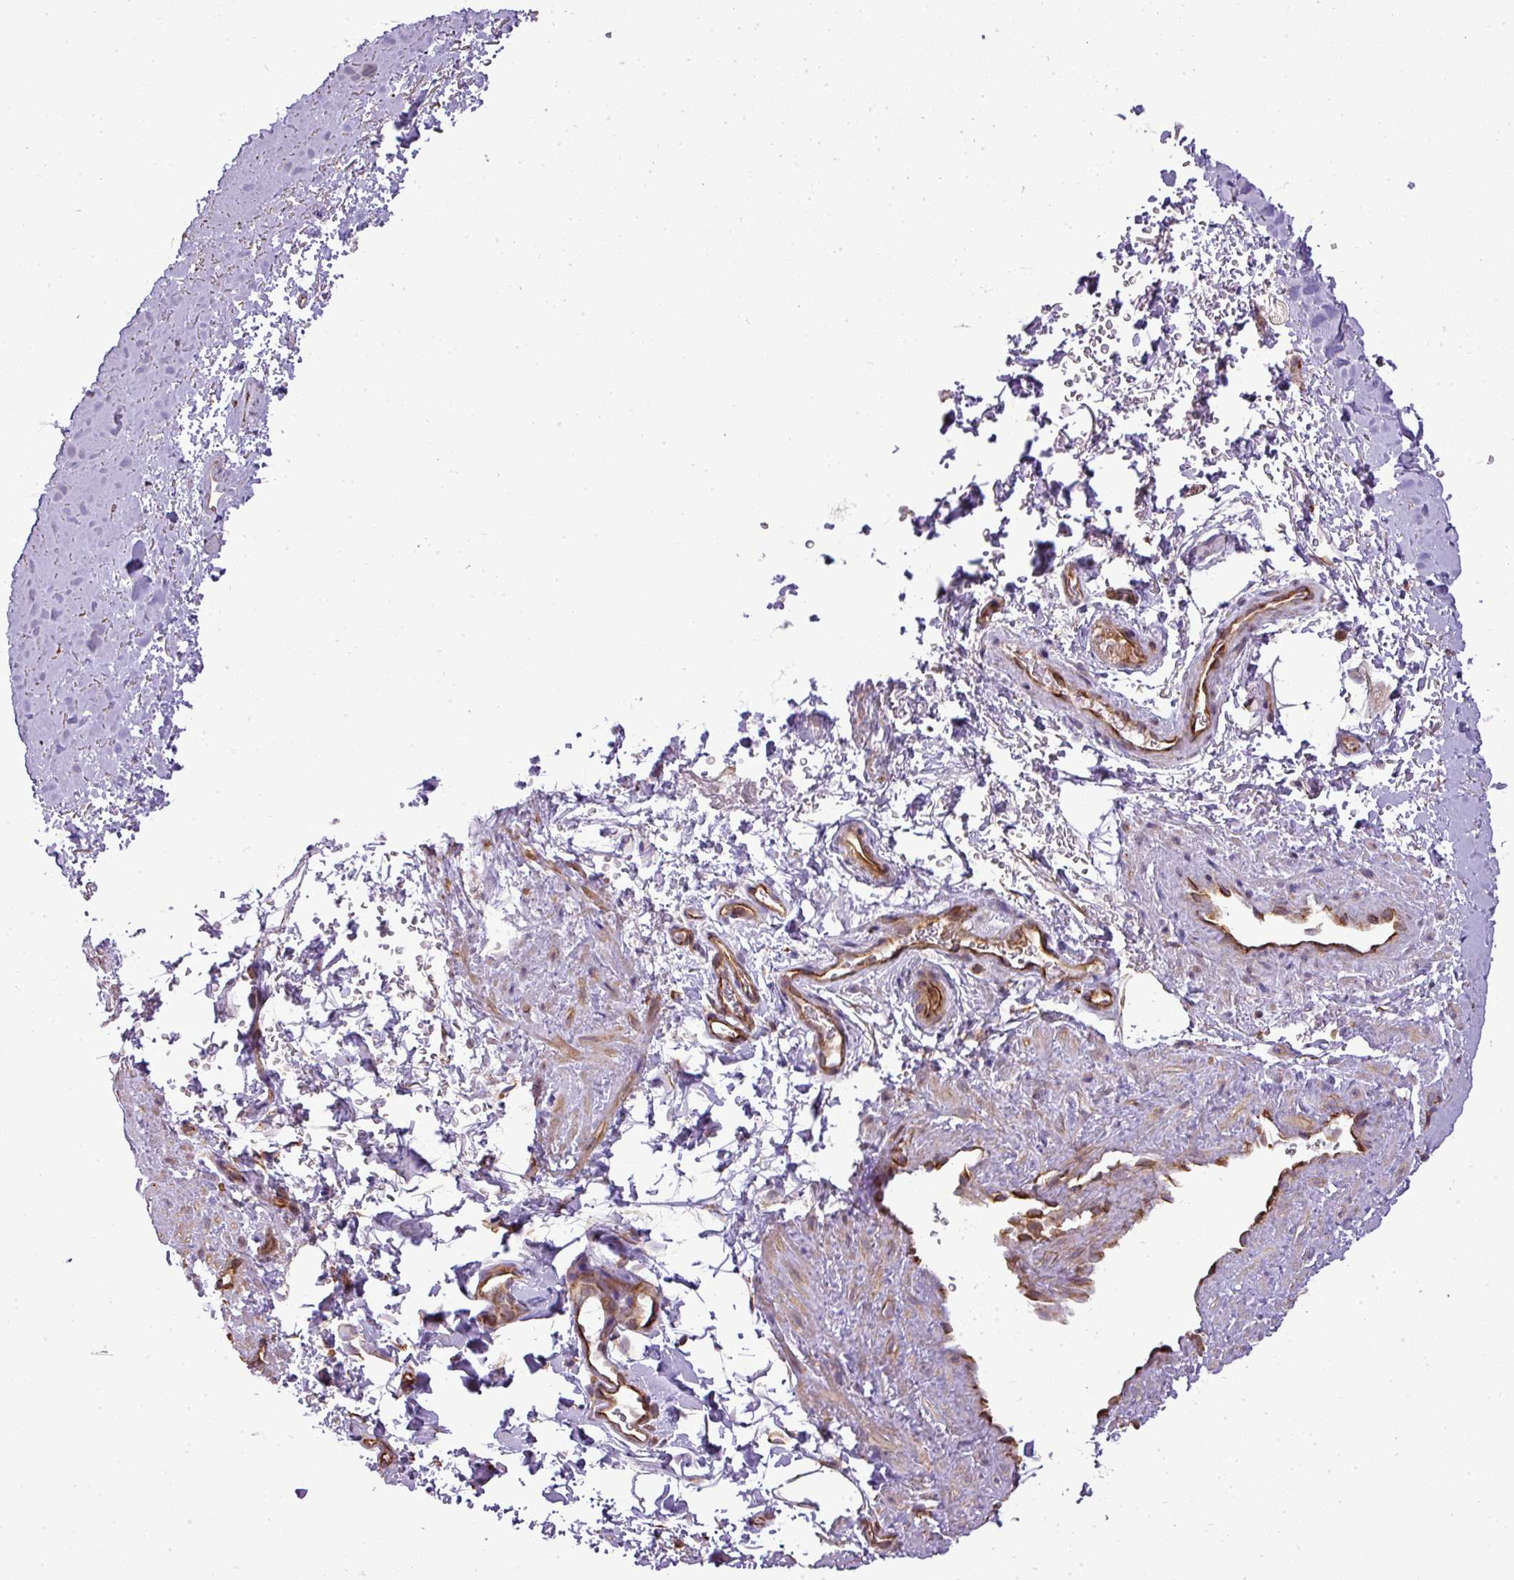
{"staining": {"intensity": "weak", "quantity": "25%-75%", "location": "cytoplasmic/membranous"}, "tissue": "smooth muscle", "cell_type": "Smooth muscle cells", "image_type": "normal", "snomed": [{"axis": "morphology", "description": "Normal tissue, NOS"}, {"axis": "topography", "description": "Smooth muscle"}, {"axis": "topography", "description": "Peripheral nerve tissue"}], "caption": "Smooth muscle cells exhibit low levels of weak cytoplasmic/membranous expression in about 25%-75% of cells in benign smooth muscle. Nuclei are stained in blue.", "gene": "PDRG1", "patient": {"sex": "male", "age": 69}}